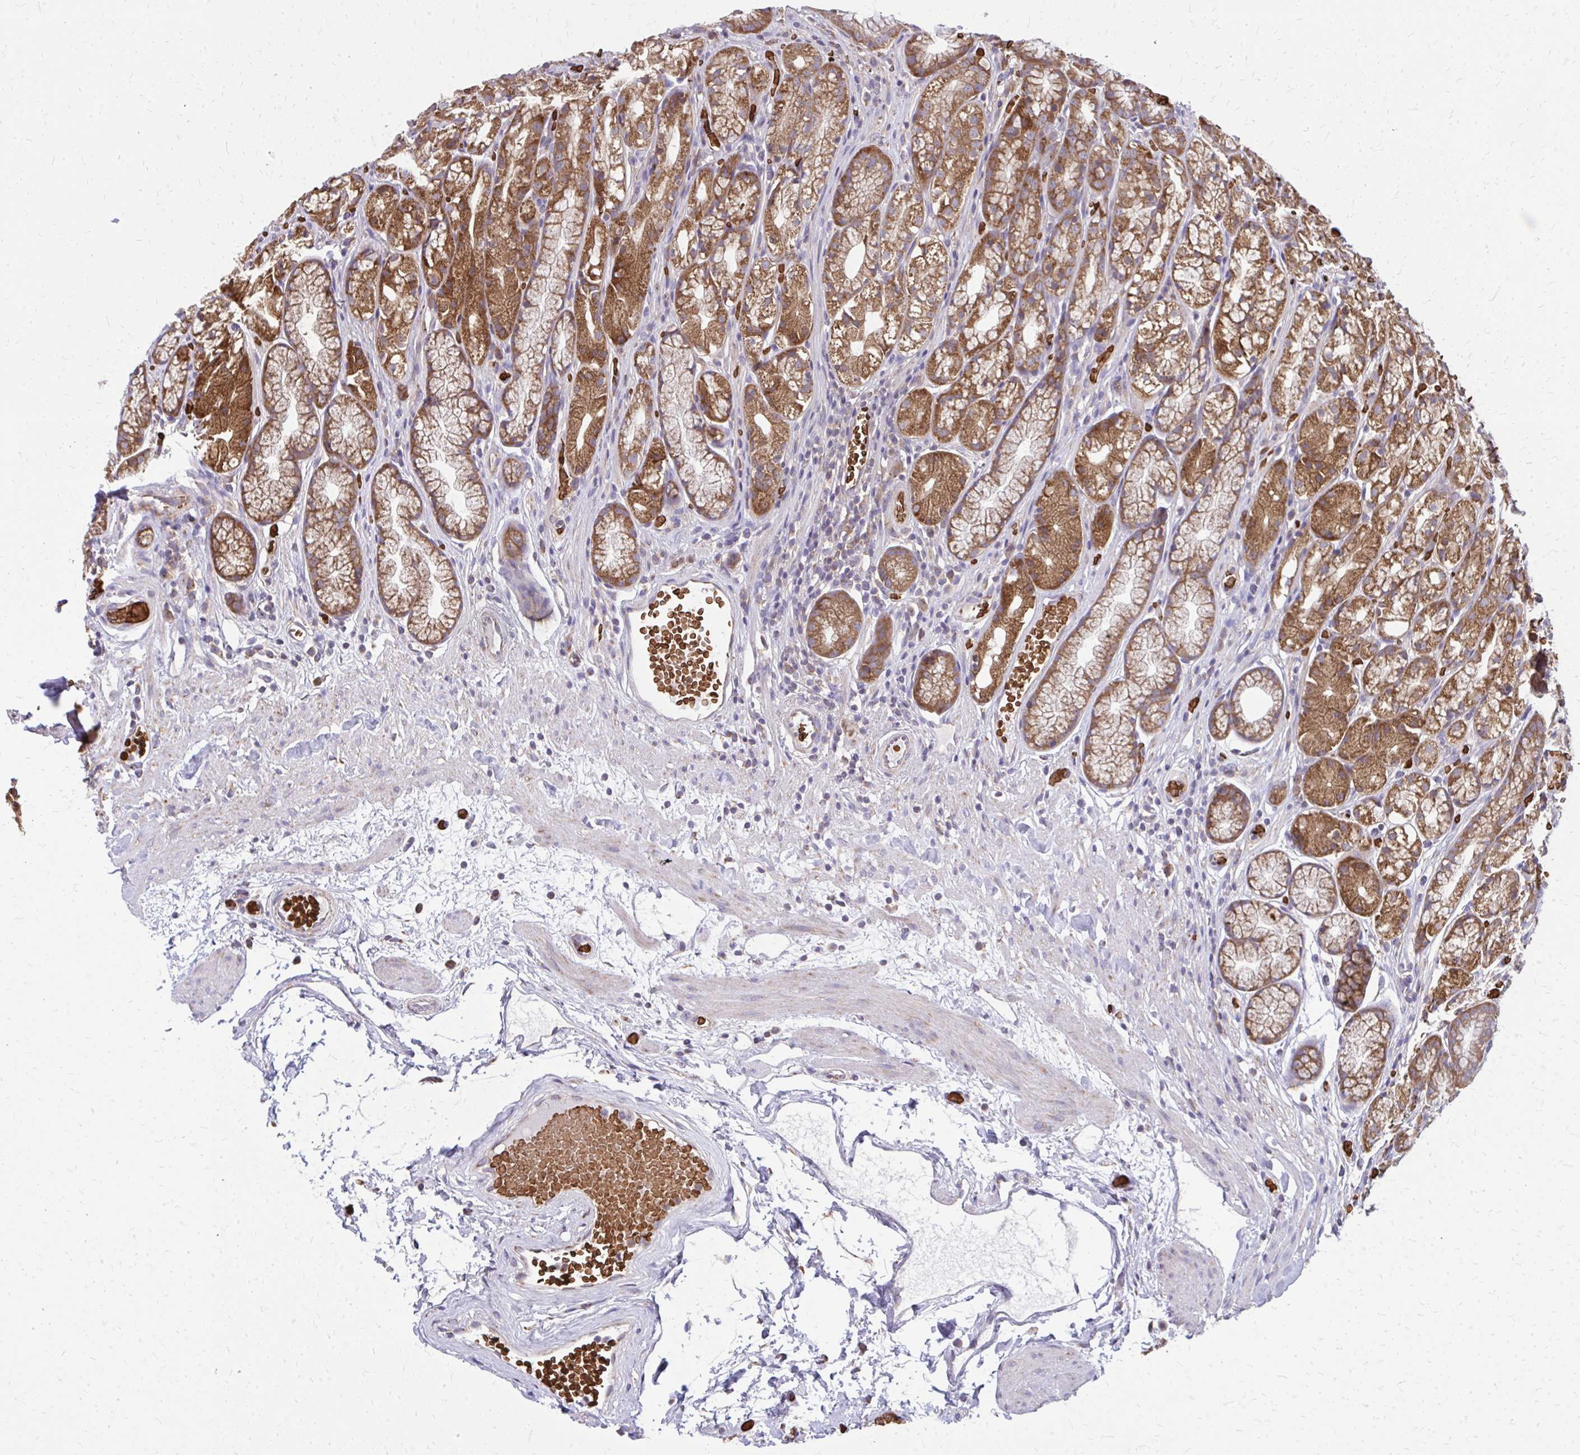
{"staining": {"intensity": "moderate", "quantity": "25%-75%", "location": "cytoplasmic/membranous"}, "tissue": "stomach", "cell_type": "Glandular cells", "image_type": "normal", "snomed": [{"axis": "morphology", "description": "Normal tissue, NOS"}, {"axis": "topography", "description": "Smooth muscle"}, {"axis": "topography", "description": "Stomach"}], "caption": "The histopathology image shows immunohistochemical staining of normal stomach. There is moderate cytoplasmic/membranous staining is present in approximately 25%-75% of glandular cells.", "gene": "PDK4", "patient": {"sex": "male", "age": 70}}